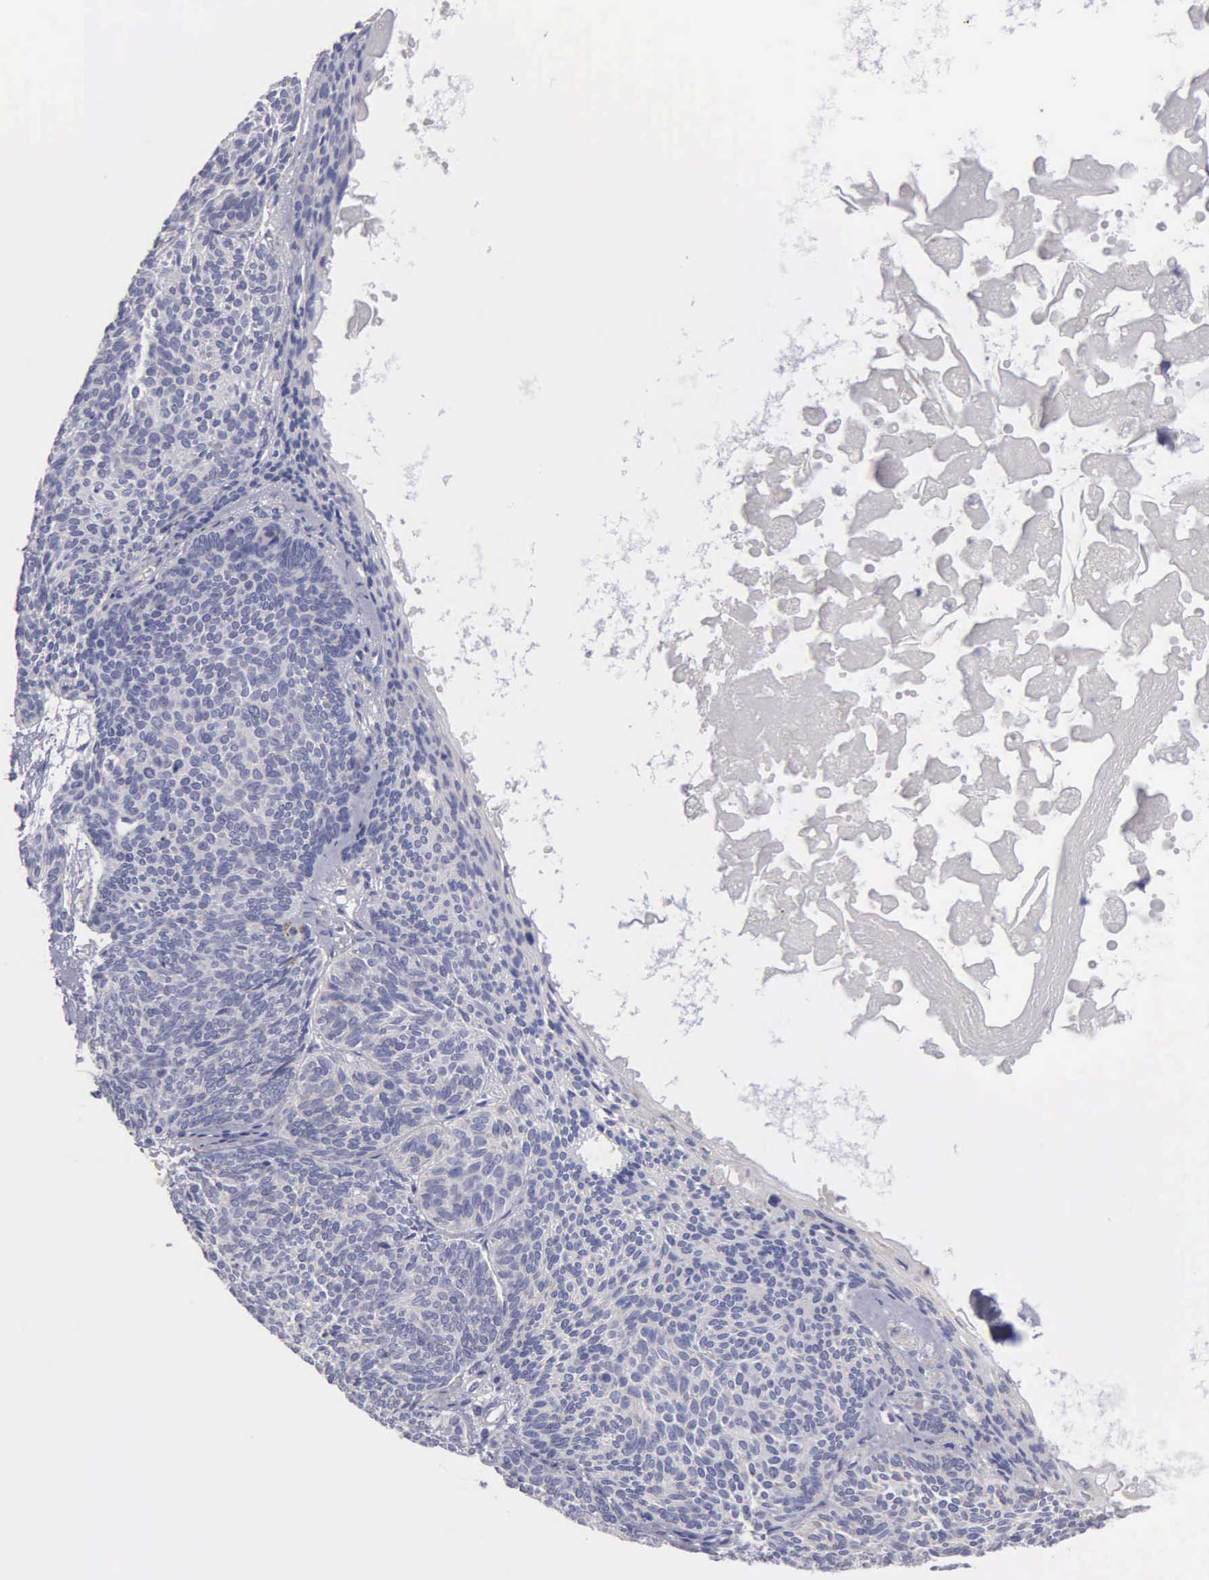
{"staining": {"intensity": "negative", "quantity": "none", "location": "none"}, "tissue": "skin cancer", "cell_type": "Tumor cells", "image_type": "cancer", "snomed": [{"axis": "morphology", "description": "Basal cell carcinoma"}, {"axis": "topography", "description": "Skin"}], "caption": "Micrograph shows no protein positivity in tumor cells of basal cell carcinoma (skin) tissue. (DAB (3,3'-diaminobenzidine) immunohistochemistry (IHC) visualized using brightfield microscopy, high magnification).", "gene": "APP", "patient": {"sex": "male", "age": 84}}